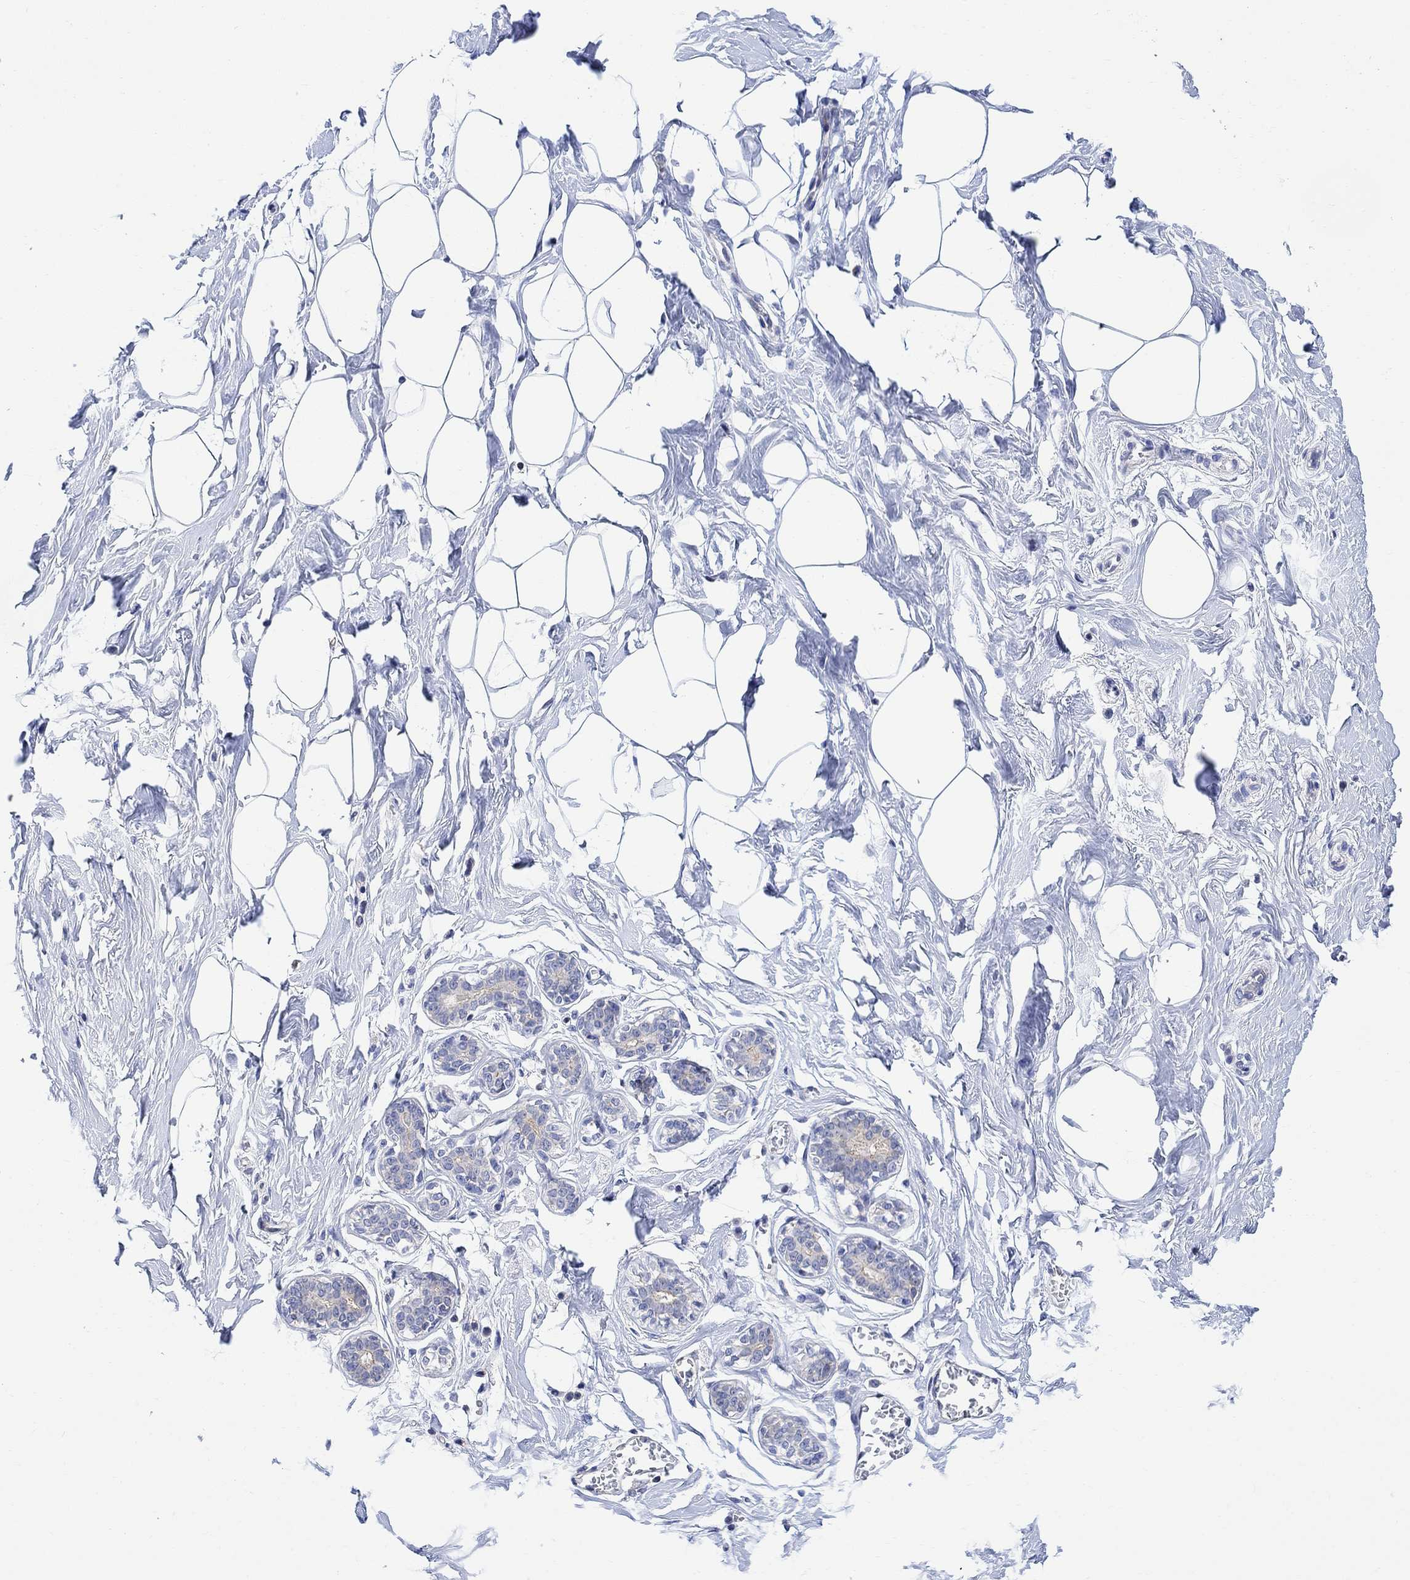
{"staining": {"intensity": "negative", "quantity": "none", "location": "none"}, "tissue": "breast", "cell_type": "Adipocytes", "image_type": "normal", "snomed": [{"axis": "morphology", "description": "Normal tissue, NOS"}, {"axis": "morphology", "description": "Lobular carcinoma, in situ"}, {"axis": "topography", "description": "Breast"}], "caption": "This is an immunohistochemistry (IHC) histopathology image of unremarkable human breast. There is no staining in adipocytes.", "gene": "ARSK", "patient": {"sex": "female", "age": 35}}